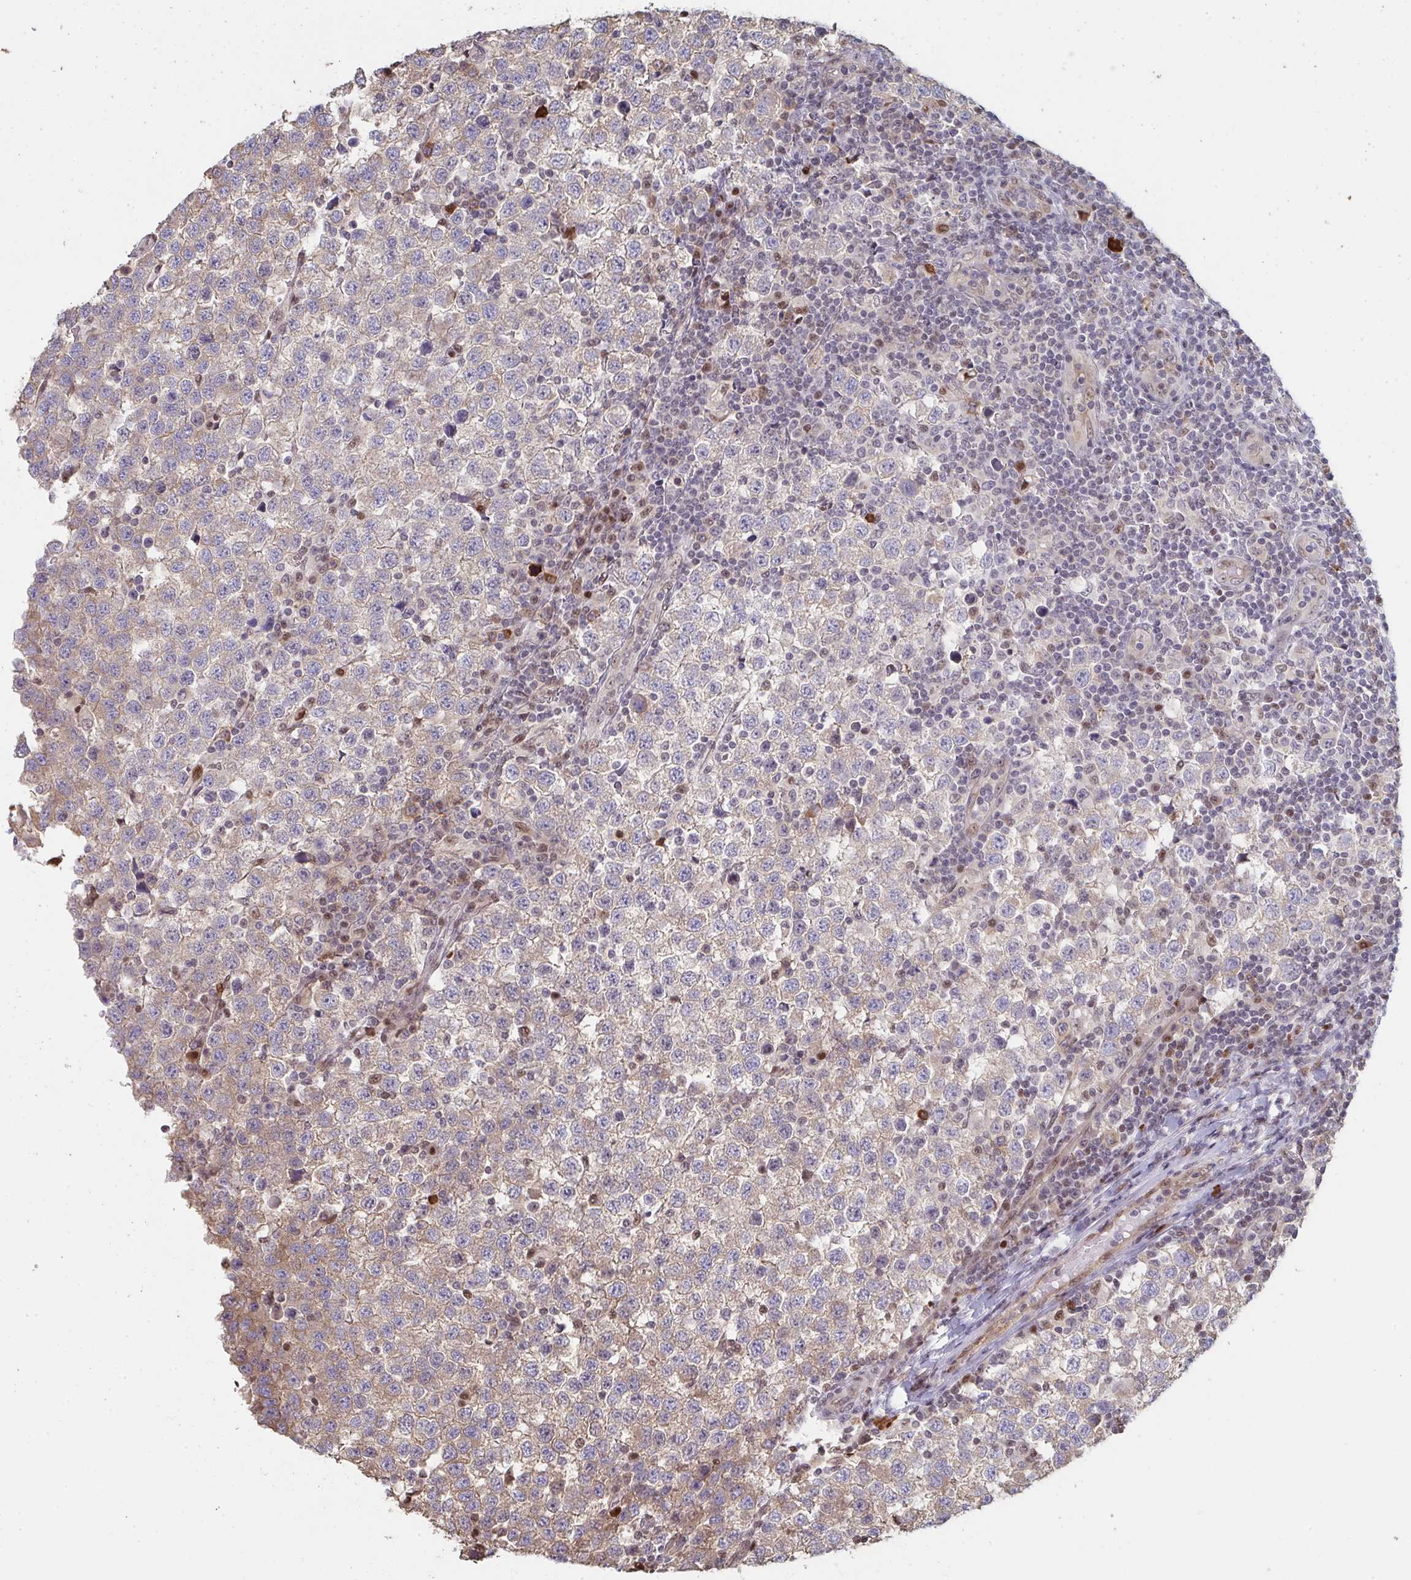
{"staining": {"intensity": "weak", "quantity": "25%-75%", "location": "cytoplasmic/membranous"}, "tissue": "testis cancer", "cell_type": "Tumor cells", "image_type": "cancer", "snomed": [{"axis": "morphology", "description": "Seminoma, NOS"}, {"axis": "topography", "description": "Testis"}], "caption": "Testis seminoma stained with a brown dye shows weak cytoplasmic/membranous positive expression in approximately 25%-75% of tumor cells.", "gene": "ACD", "patient": {"sex": "male", "age": 34}}